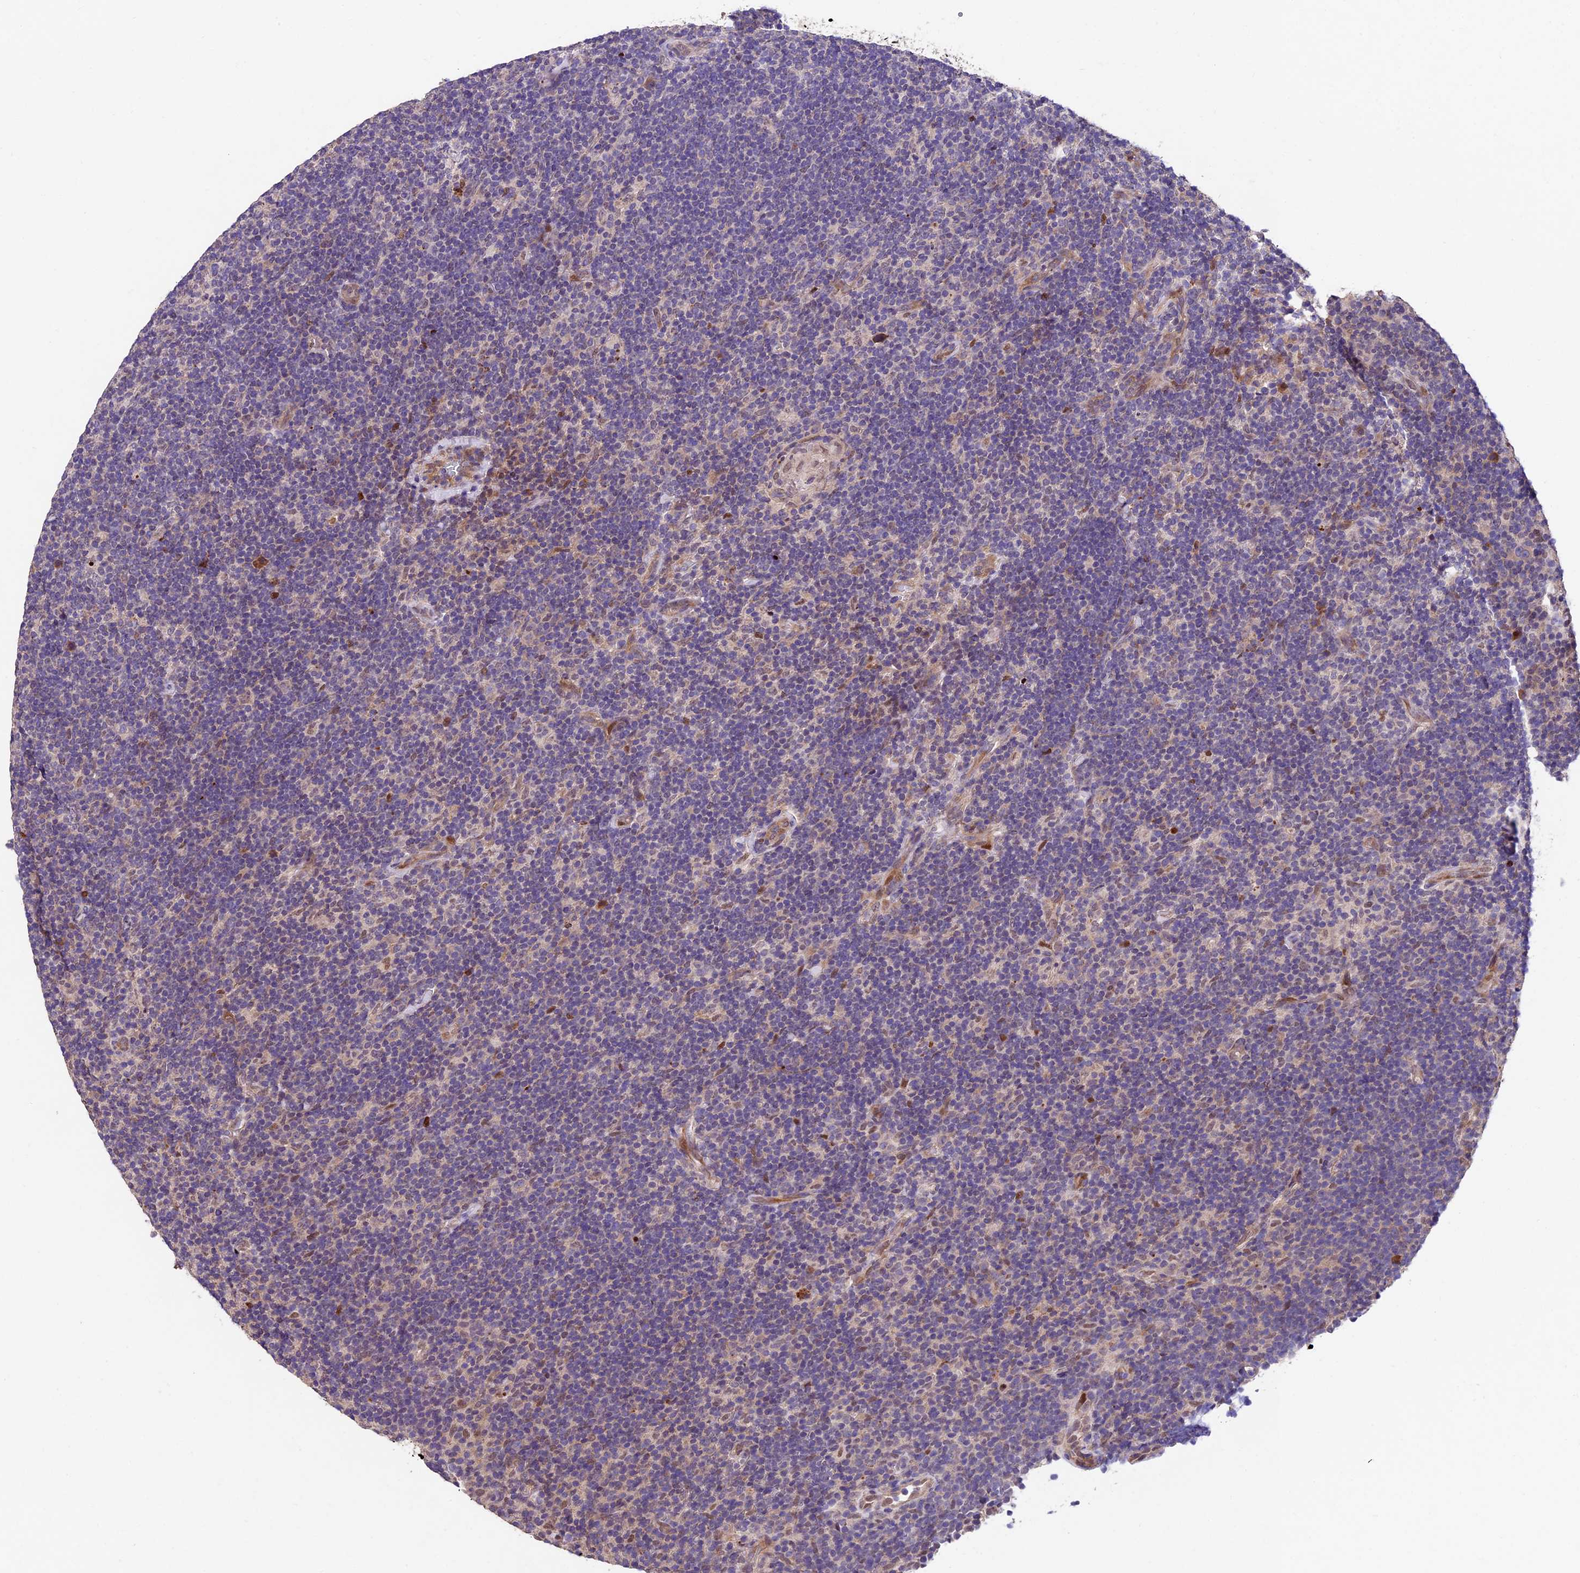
{"staining": {"intensity": "weak", "quantity": "25%-75%", "location": "nuclear"}, "tissue": "lymphoma", "cell_type": "Tumor cells", "image_type": "cancer", "snomed": [{"axis": "morphology", "description": "Hodgkin's disease, NOS"}, {"axis": "topography", "description": "Lymph node"}], "caption": "There is low levels of weak nuclear positivity in tumor cells of lymphoma, as demonstrated by immunohistochemical staining (brown color).", "gene": "SBNO2", "patient": {"sex": "female", "age": 57}}